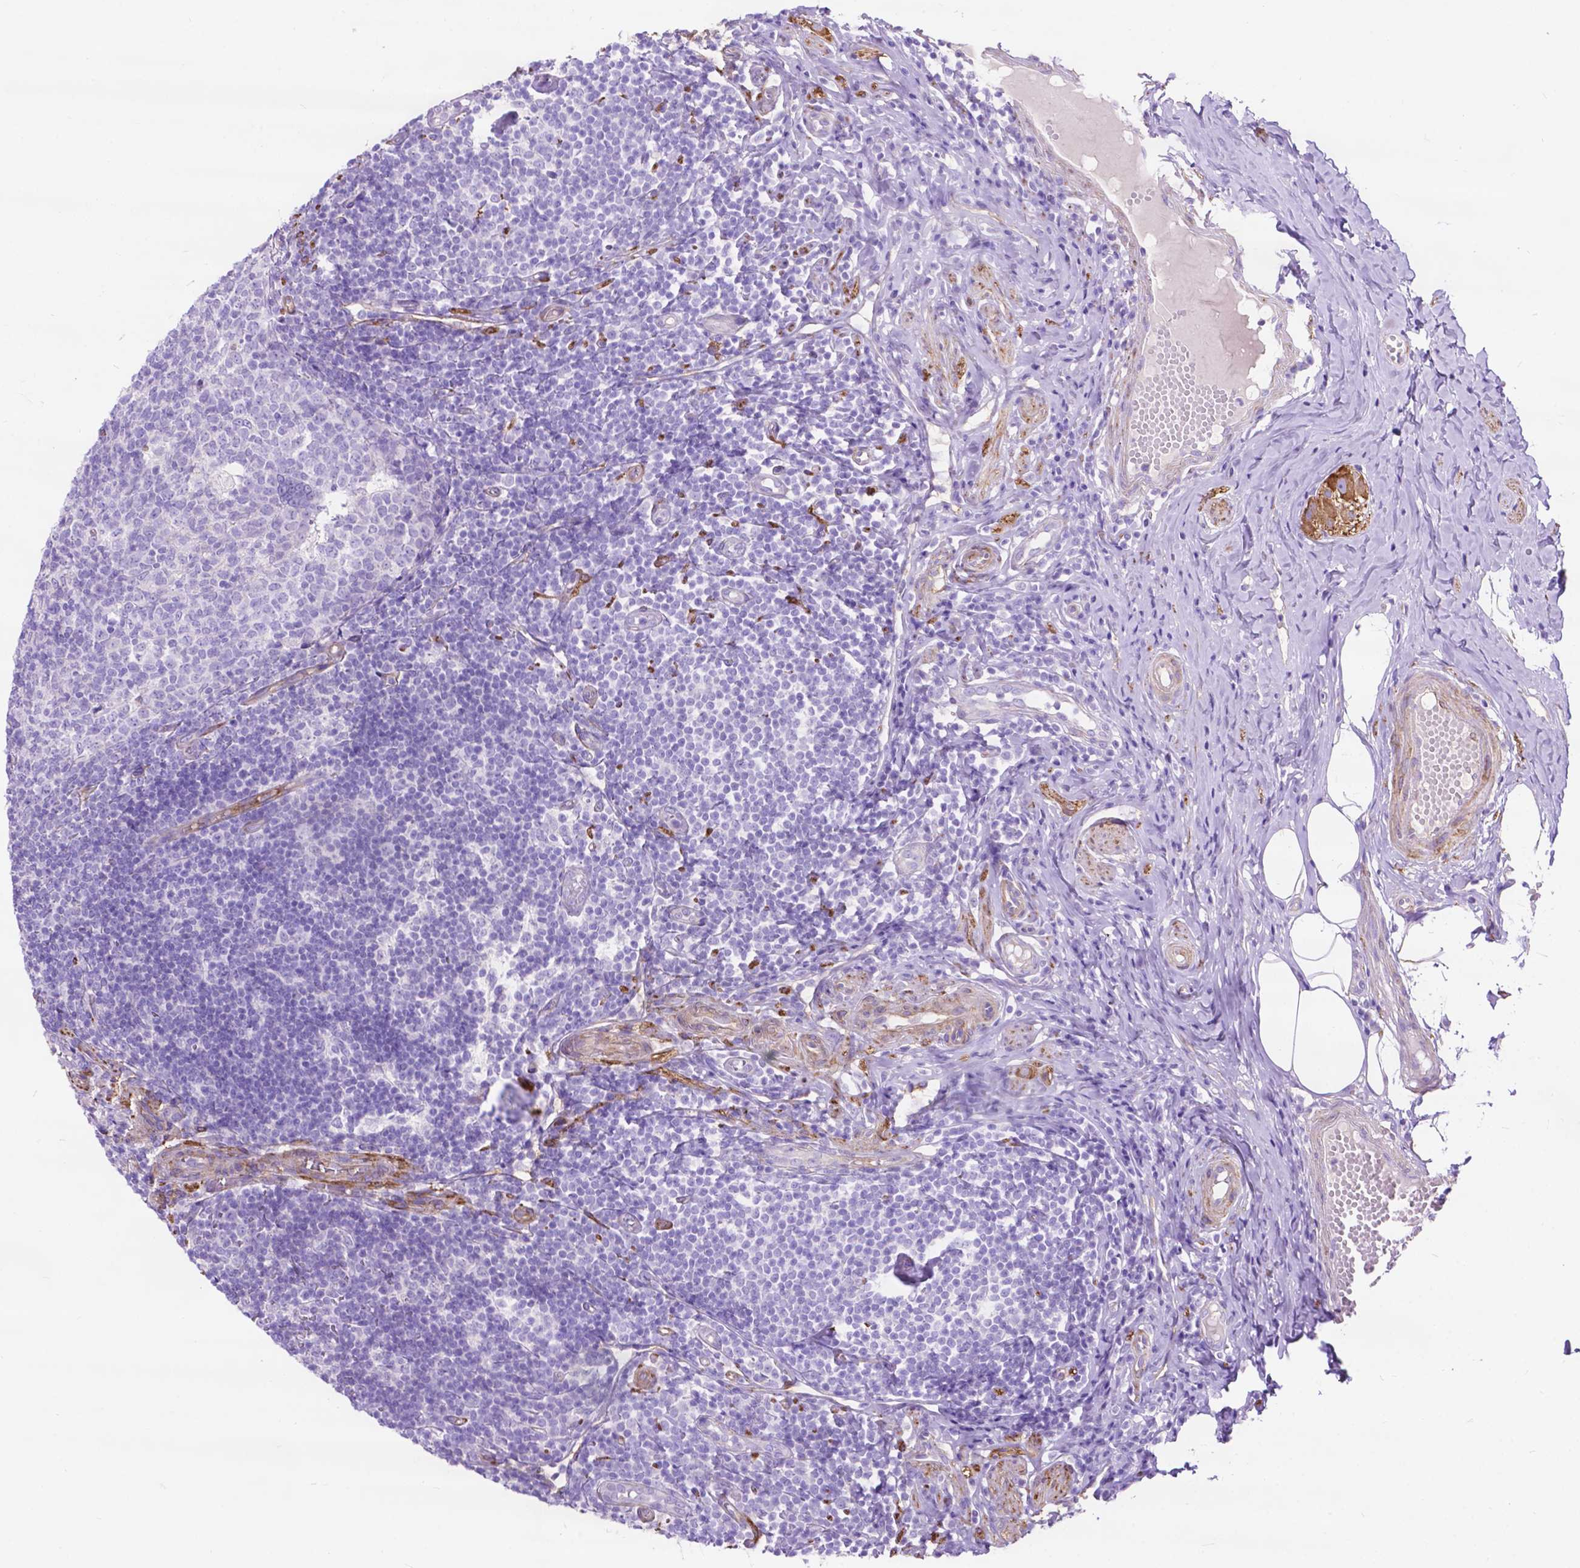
{"staining": {"intensity": "moderate", "quantity": "<25%", "location": "cytoplasmic/membranous"}, "tissue": "appendix", "cell_type": "Glandular cells", "image_type": "normal", "snomed": [{"axis": "morphology", "description": "Normal tissue, NOS"}, {"axis": "topography", "description": "Appendix"}], "caption": "Protein expression analysis of unremarkable human appendix reveals moderate cytoplasmic/membranous expression in approximately <25% of glandular cells.", "gene": "PCDHA12", "patient": {"sex": "male", "age": 18}}